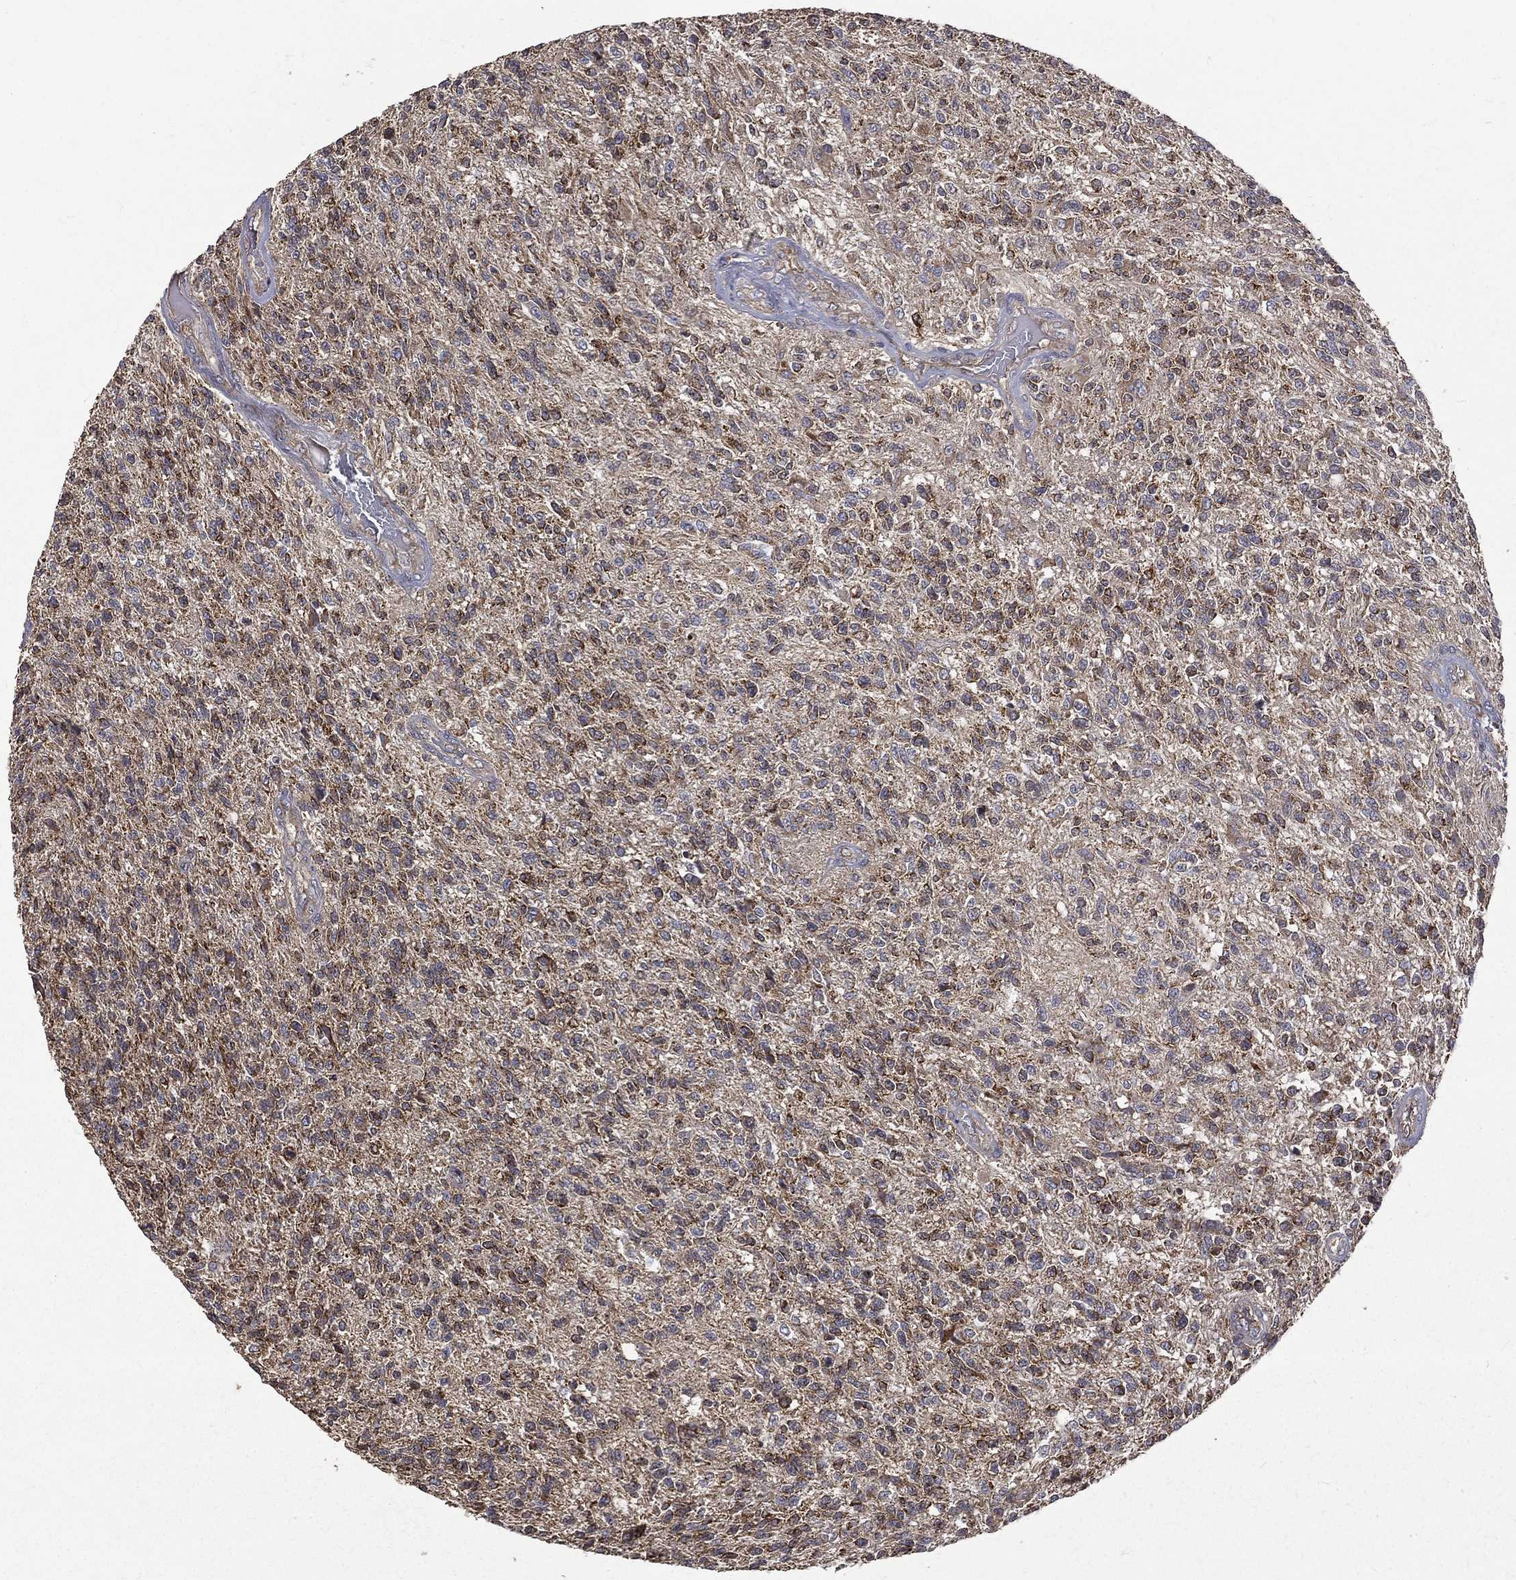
{"staining": {"intensity": "moderate", "quantity": ">75%", "location": "cytoplasmic/membranous"}, "tissue": "glioma", "cell_type": "Tumor cells", "image_type": "cancer", "snomed": [{"axis": "morphology", "description": "Glioma, malignant, High grade"}, {"axis": "topography", "description": "Brain"}], "caption": "Protein expression analysis of human malignant glioma (high-grade) reveals moderate cytoplasmic/membranous expression in approximately >75% of tumor cells.", "gene": "RPGR", "patient": {"sex": "male", "age": 56}}